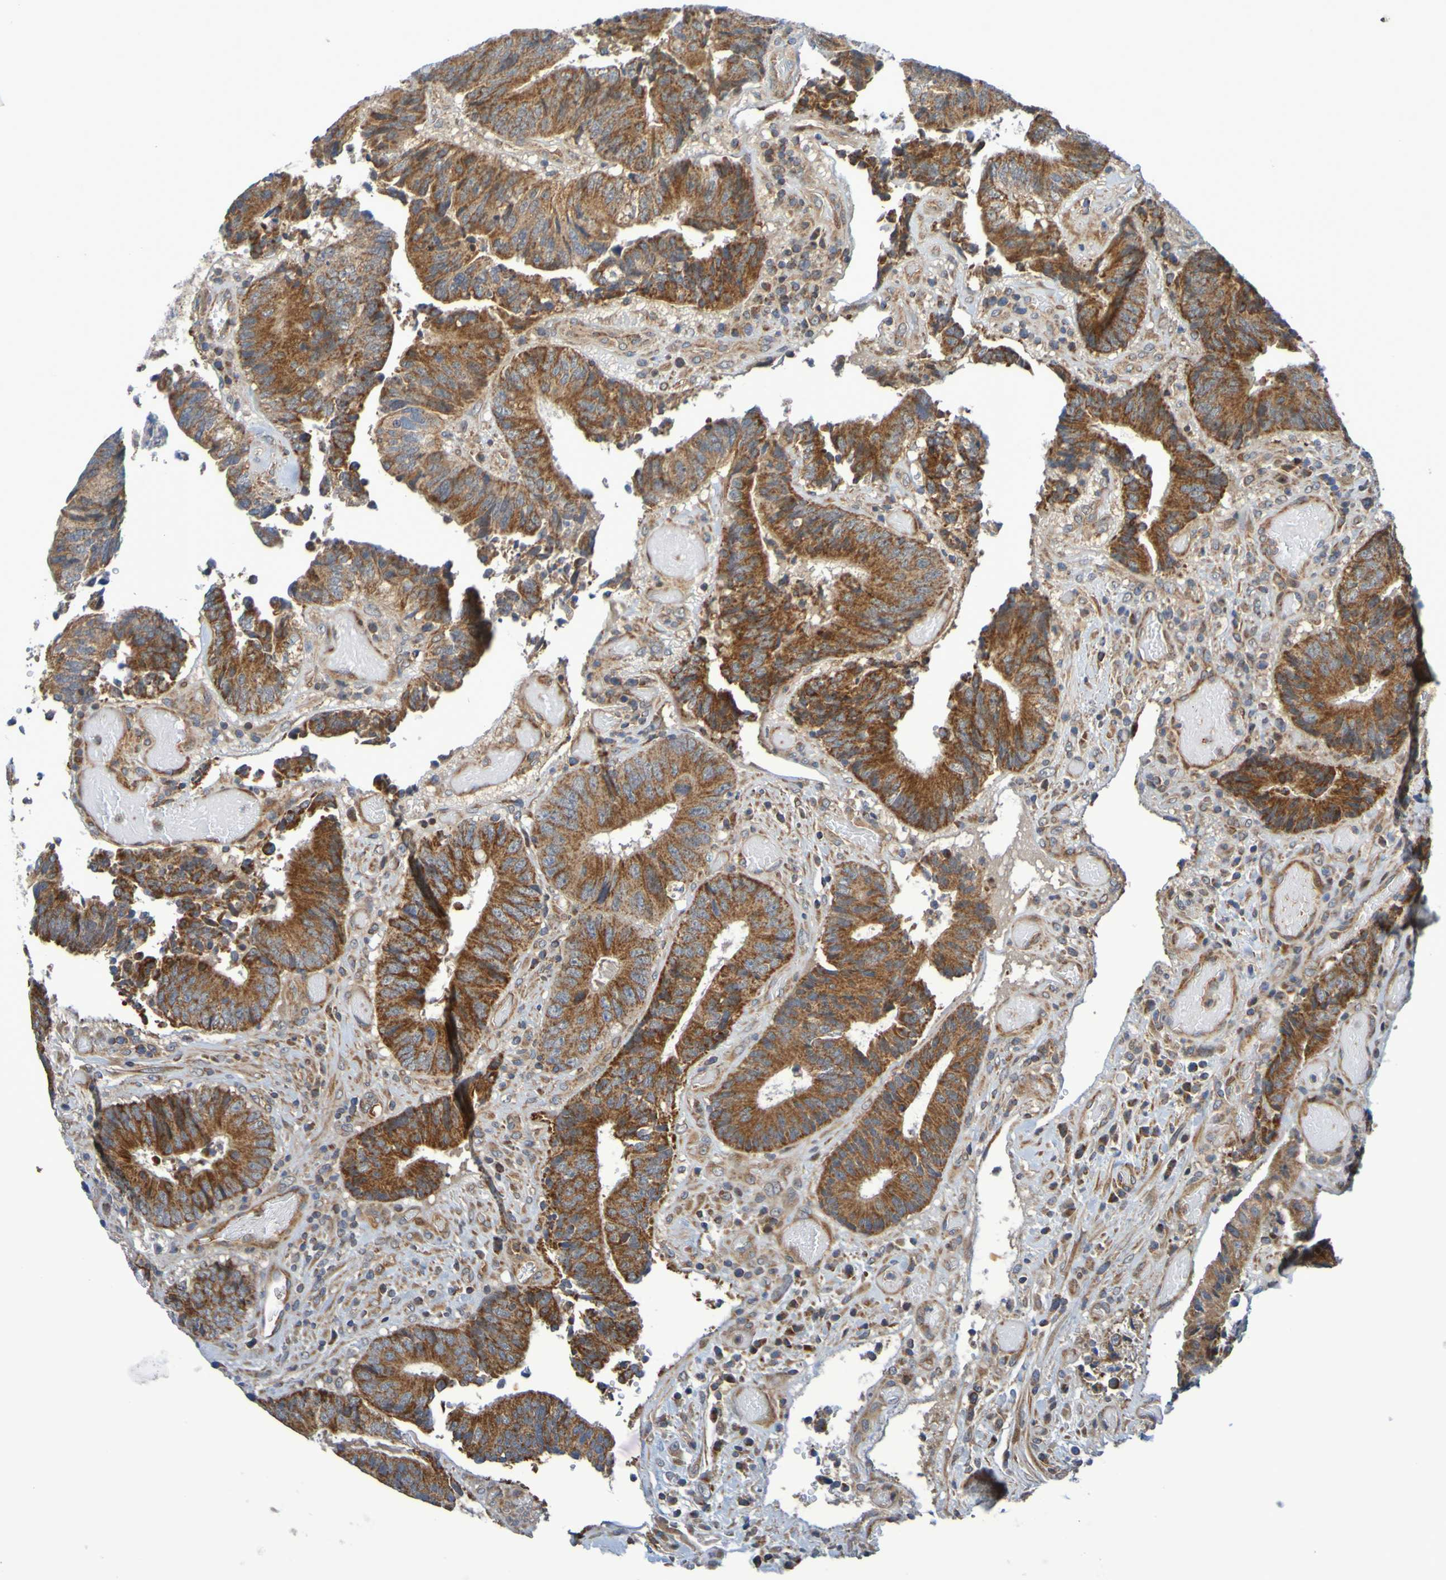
{"staining": {"intensity": "strong", "quantity": ">75%", "location": "cytoplasmic/membranous"}, "tissue": "colorectal cancer", "cell_type": "Tumor cells", "image_type": "cancer", "snomed": [{"axis": "morphology", "description": "Adenocarcinoma, NOS"}, {"axis": "topography", "description": "Rectum"}], "caption": "DAB immunohistochemical staining of human colorectal cancer (adenocarcinoma) exhibits strong cytoplasmic/membranous protein expression in about >75% of tumor cells. The staining was performed using DAB, with brown indicating positive protein expression. Nuclei are stained blue with hematoxylin.", "gene": "CCDC51", "patient": {"sex": "male", "age": 72}}